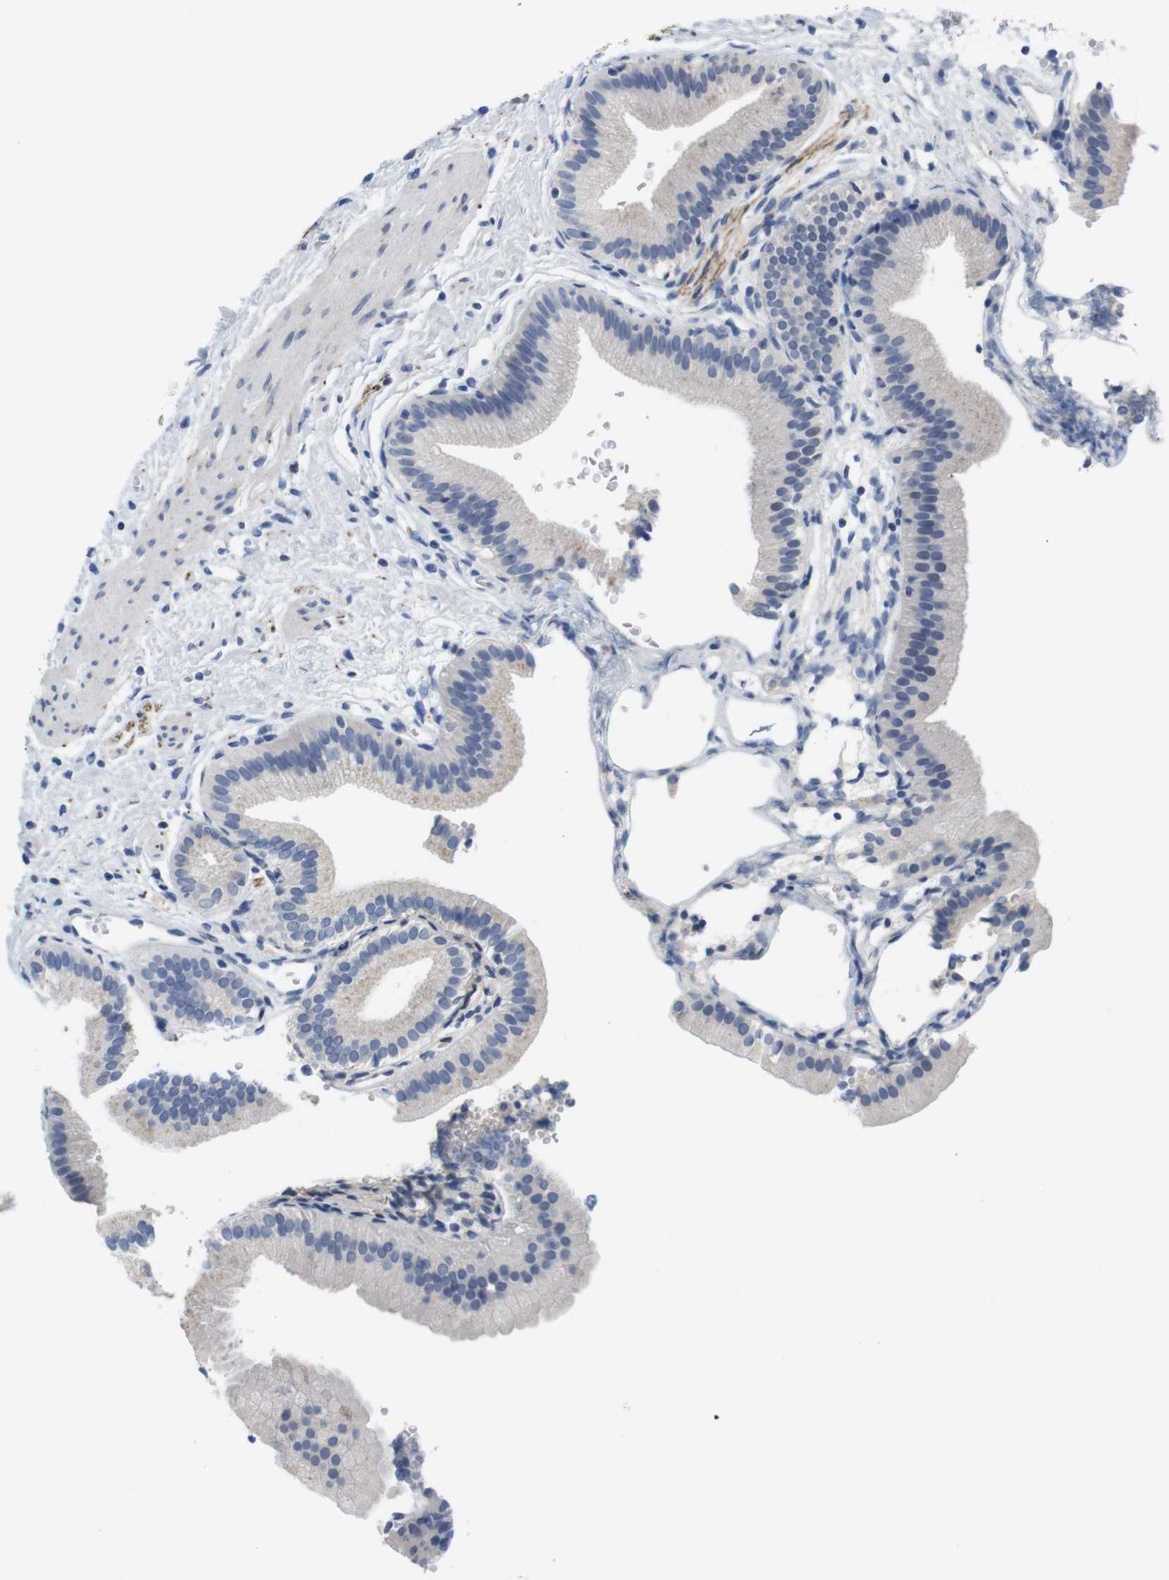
{"staining": {"intensity": "negative", "quantity": "none", "location": "none"}, "tissue": "gallbladder", "cell_type": "Glandular cells", "image_type": "normal", "snomed": [{"axis": "morphology", "description": "Normal tissue, NOS"}, {"axis": "topography", "description": "Gallbladder"}], "caption": "This is a photomicrograph of immunohistochemistry (IHC) staining of benign gallbladder, which shows no expression in glandular cells.", "gene": "MAP6", "patient": {"sex": "male", "age": 55}}